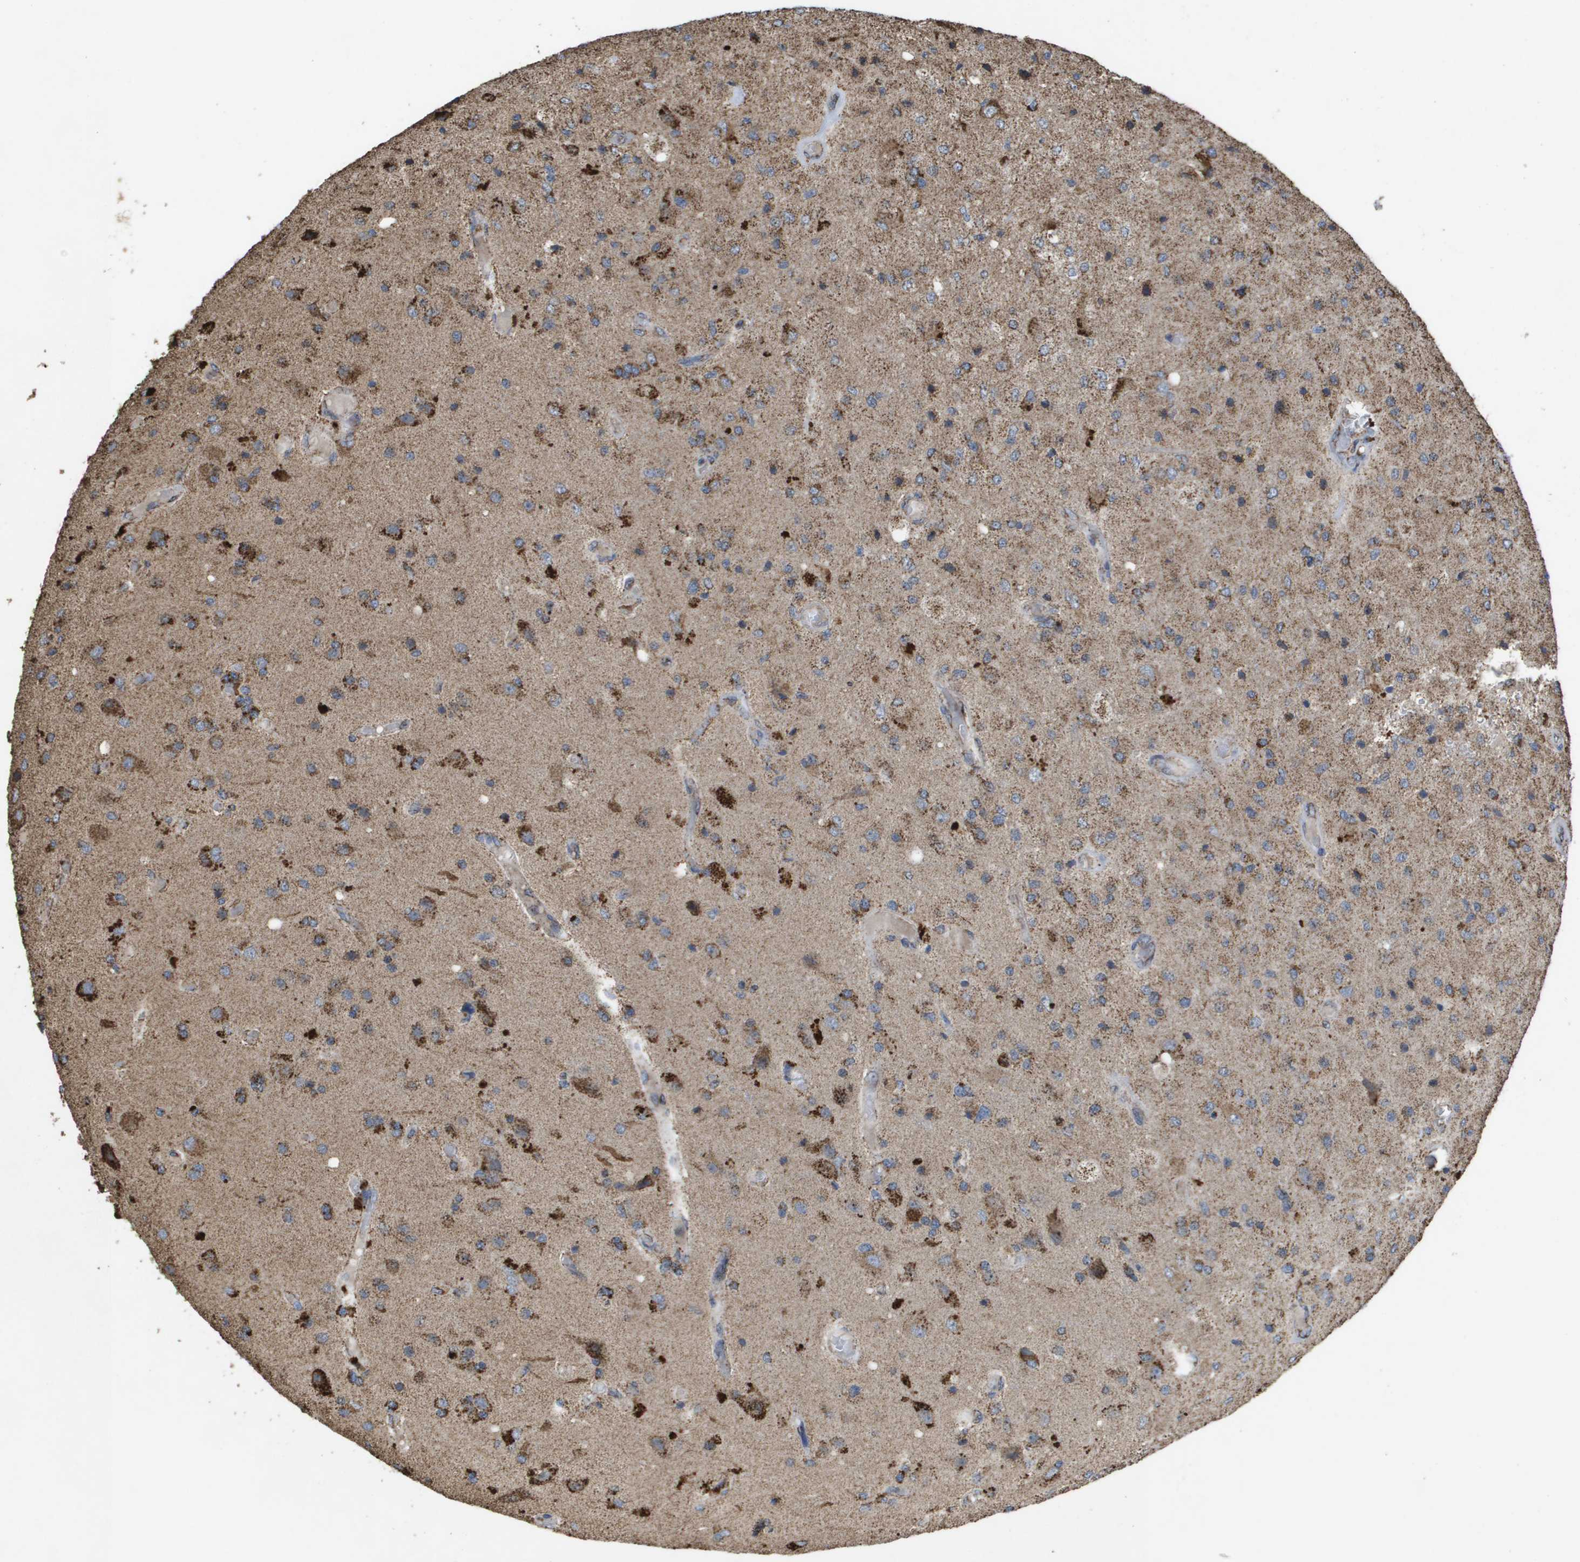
{"staining": {"intensity": "strong", "quantity": "25%-75%", "location": "cytoplasmic/membranous"}, "tissue": "glioma", "cell_type": "Tumor cells", "image_type": "cancer", "snomed": [{"axis": "morphology", "description": "Normal tissue, NOS"}, {"axis": "morphology", "description": "Glioma, malignant, High grade"}, {"axis": "topography", "description": "Cerebral cortex"}], "caption": "Malignant glioma (high-grade) stained with DAB IHC displays high levels of strong cytoplasmic/membranous staining in about 25%-75% of tumor cells.", "gene": "HSPE1", "patient": {"sex": "male", "age": 77}}